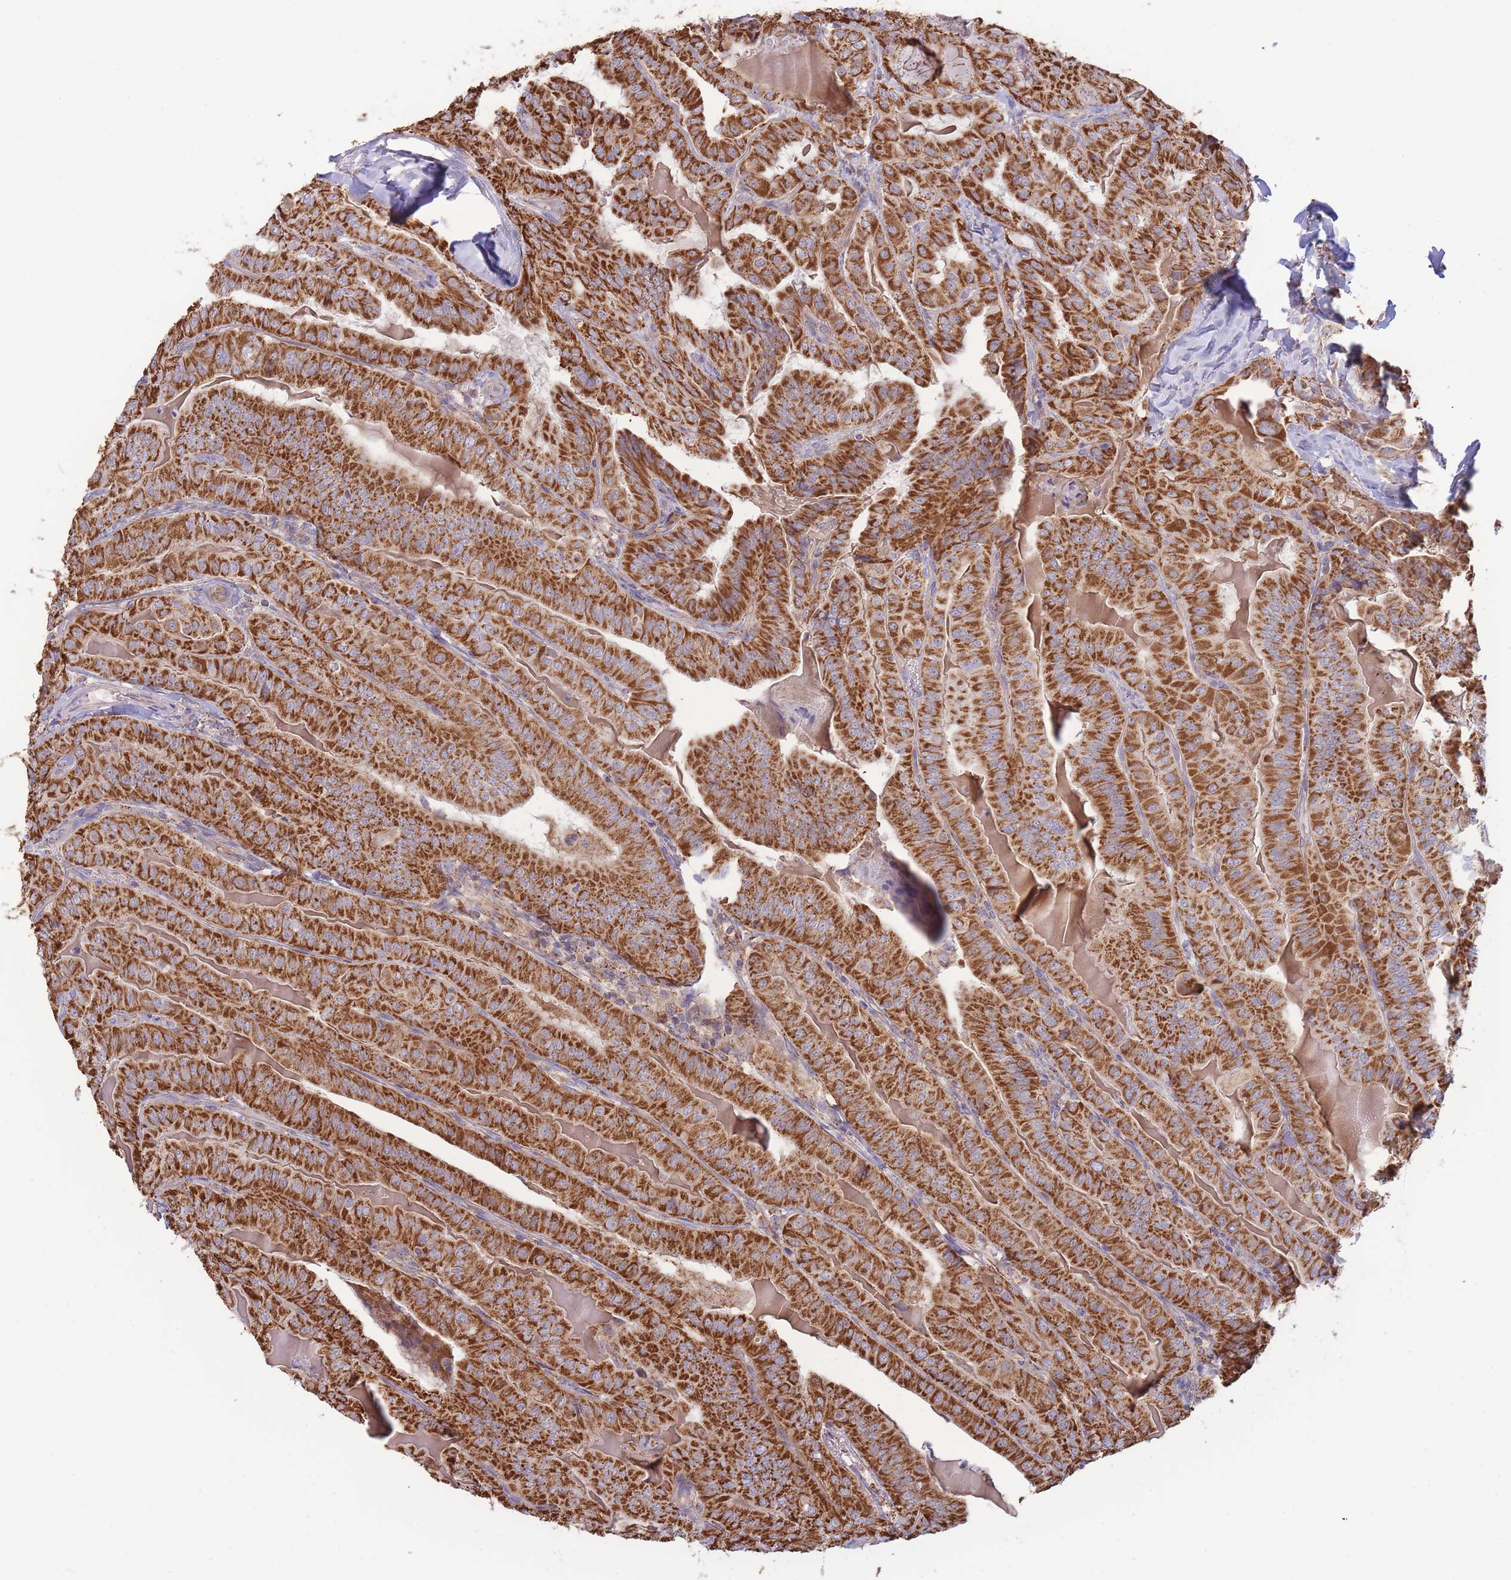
{"staining": {"intensity": "strong", "quantity": ">75%", "location": "cytoplasmic/membranous"}, "tissue": "thyroid cancer", "cell_type": "Tumor cells", "image_type": "cancer", "snomed": [{"axis": "morphology", "description": "Papillary adenocarcinoma, NOS"}, {"axis": "topography", "description": "Thyroid gland"}], "caption": "Immunohistochemical staining of thyroid cancer (papillary adenocarcinoma) exhibits high levels of strong cytoplasmic/membranous protein staining in about >75% of tumor cells.", "gene": "MRPL17", "patient": {"sex": "female", "age": 68}}